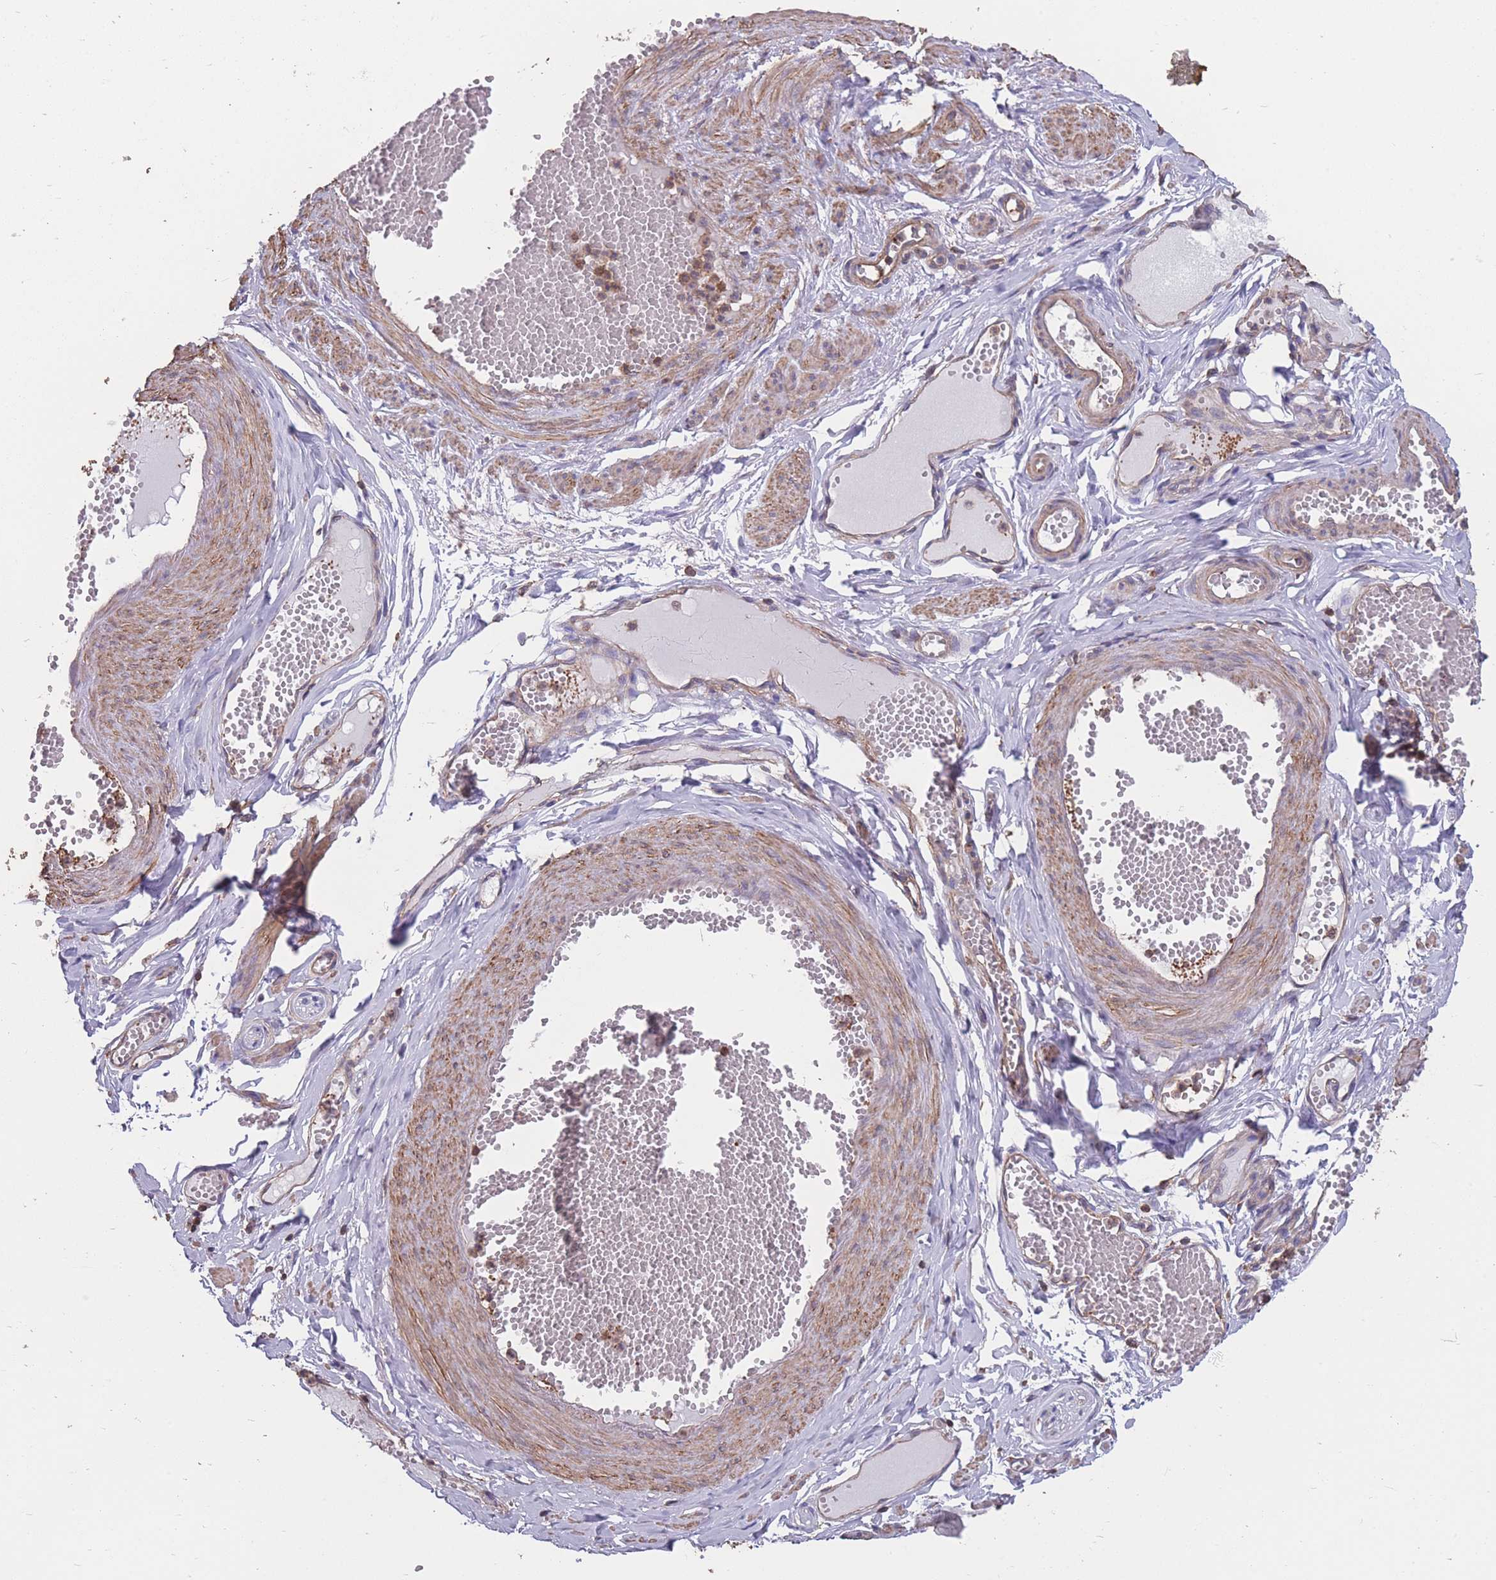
{"staining": {"intensity": "negative", "quantity": "none", "location": "none"}, "tissue": "soft tissue", "cell_type": "Fibroblasts", "image_type": "normal", "snomed": [{"axis": "morphology", "description": "Normal tissue, NOS"}, {"axis": "topography", "description": "Smooth muscle"}, {"axis": "topography", "description": "Peripheral nerve tissue"}], "caption": "Immunohistochemistry of unremarkable human soft tissue exhibits no expression in fibroblasts. (Stains: DAB immunohistochemistry (IHC) with hematoxylin counter stain, Microscopy: brightfield microscopy at high magnification).", "gene": "NUDT21", "patient": {"sex": "female", "age": 39}}